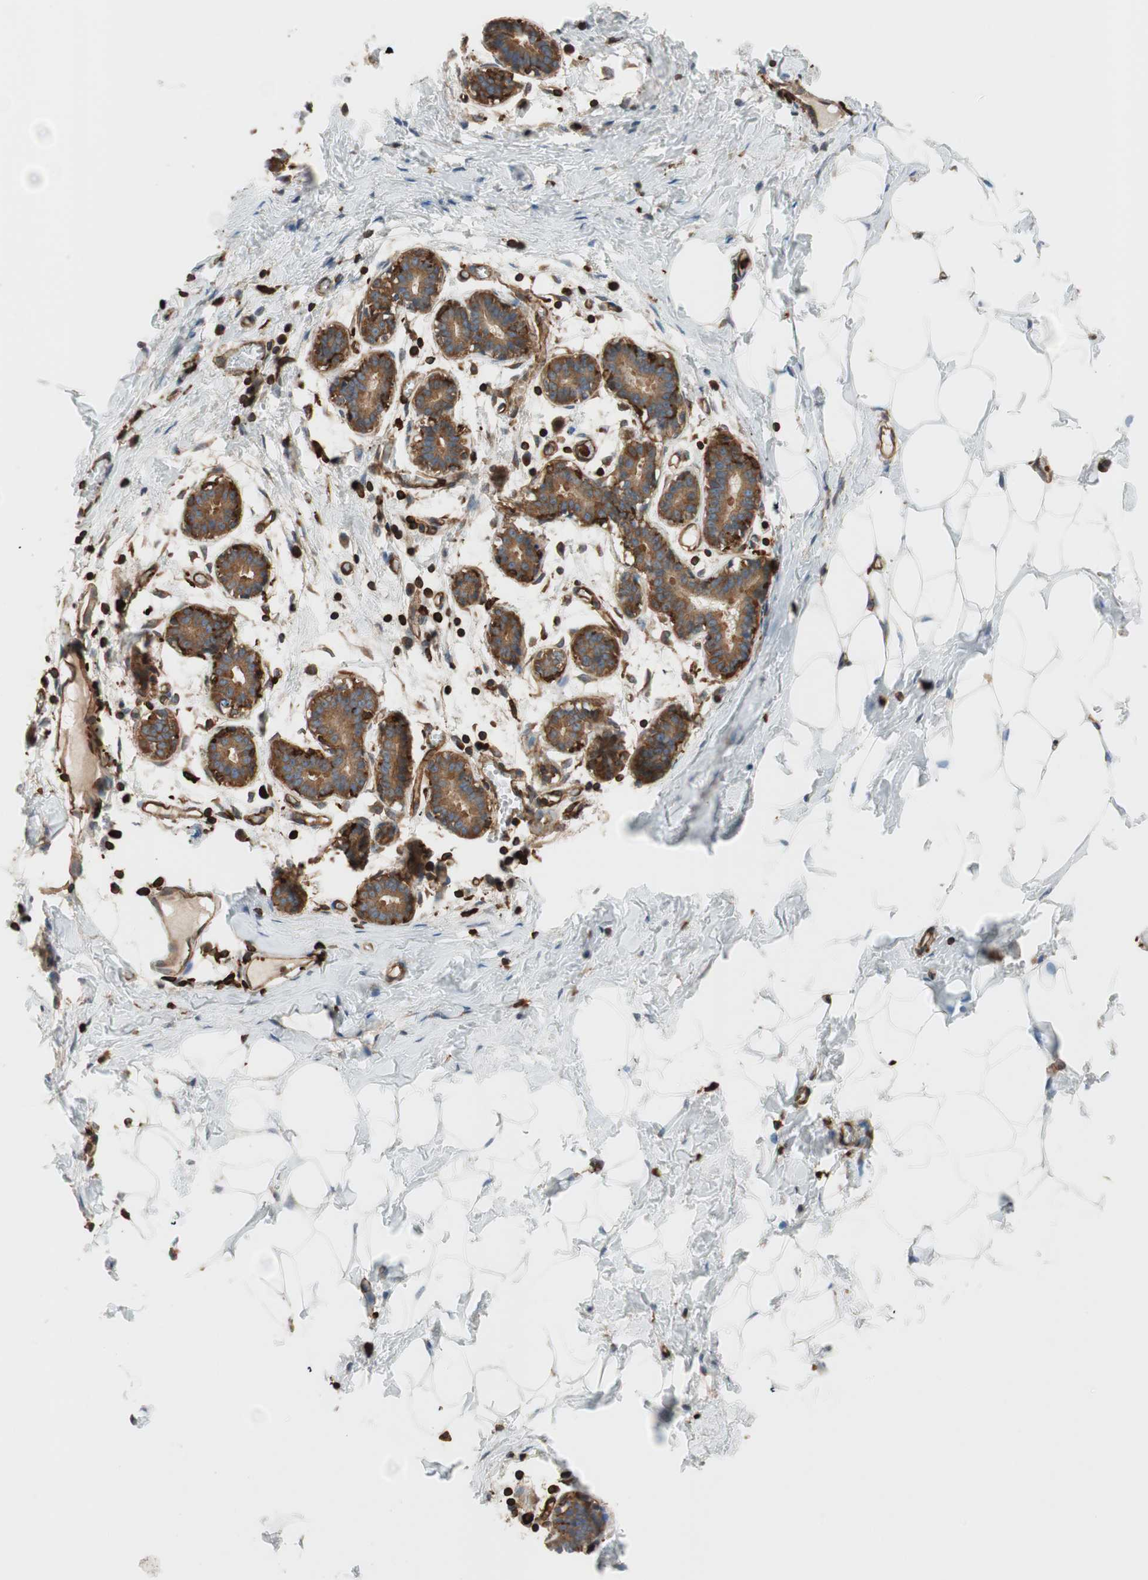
{"staining": {"intensity": "negative", "quantity": "none", "location": "none"}, "tissue": "breast", "cell_type": "Adipocytes", "image_type": "normal", "snomed": [{"axis": "morphology", "description": "Normal tissue, NOS"}, {"axis": "topography", "description": "Breast"}], "caption": "An IHC micrograph of normal breast is shown. There is no staining in adipocytes of breast.", "gene": "VASP", "patient": {"sex": "female", "age": 27}}